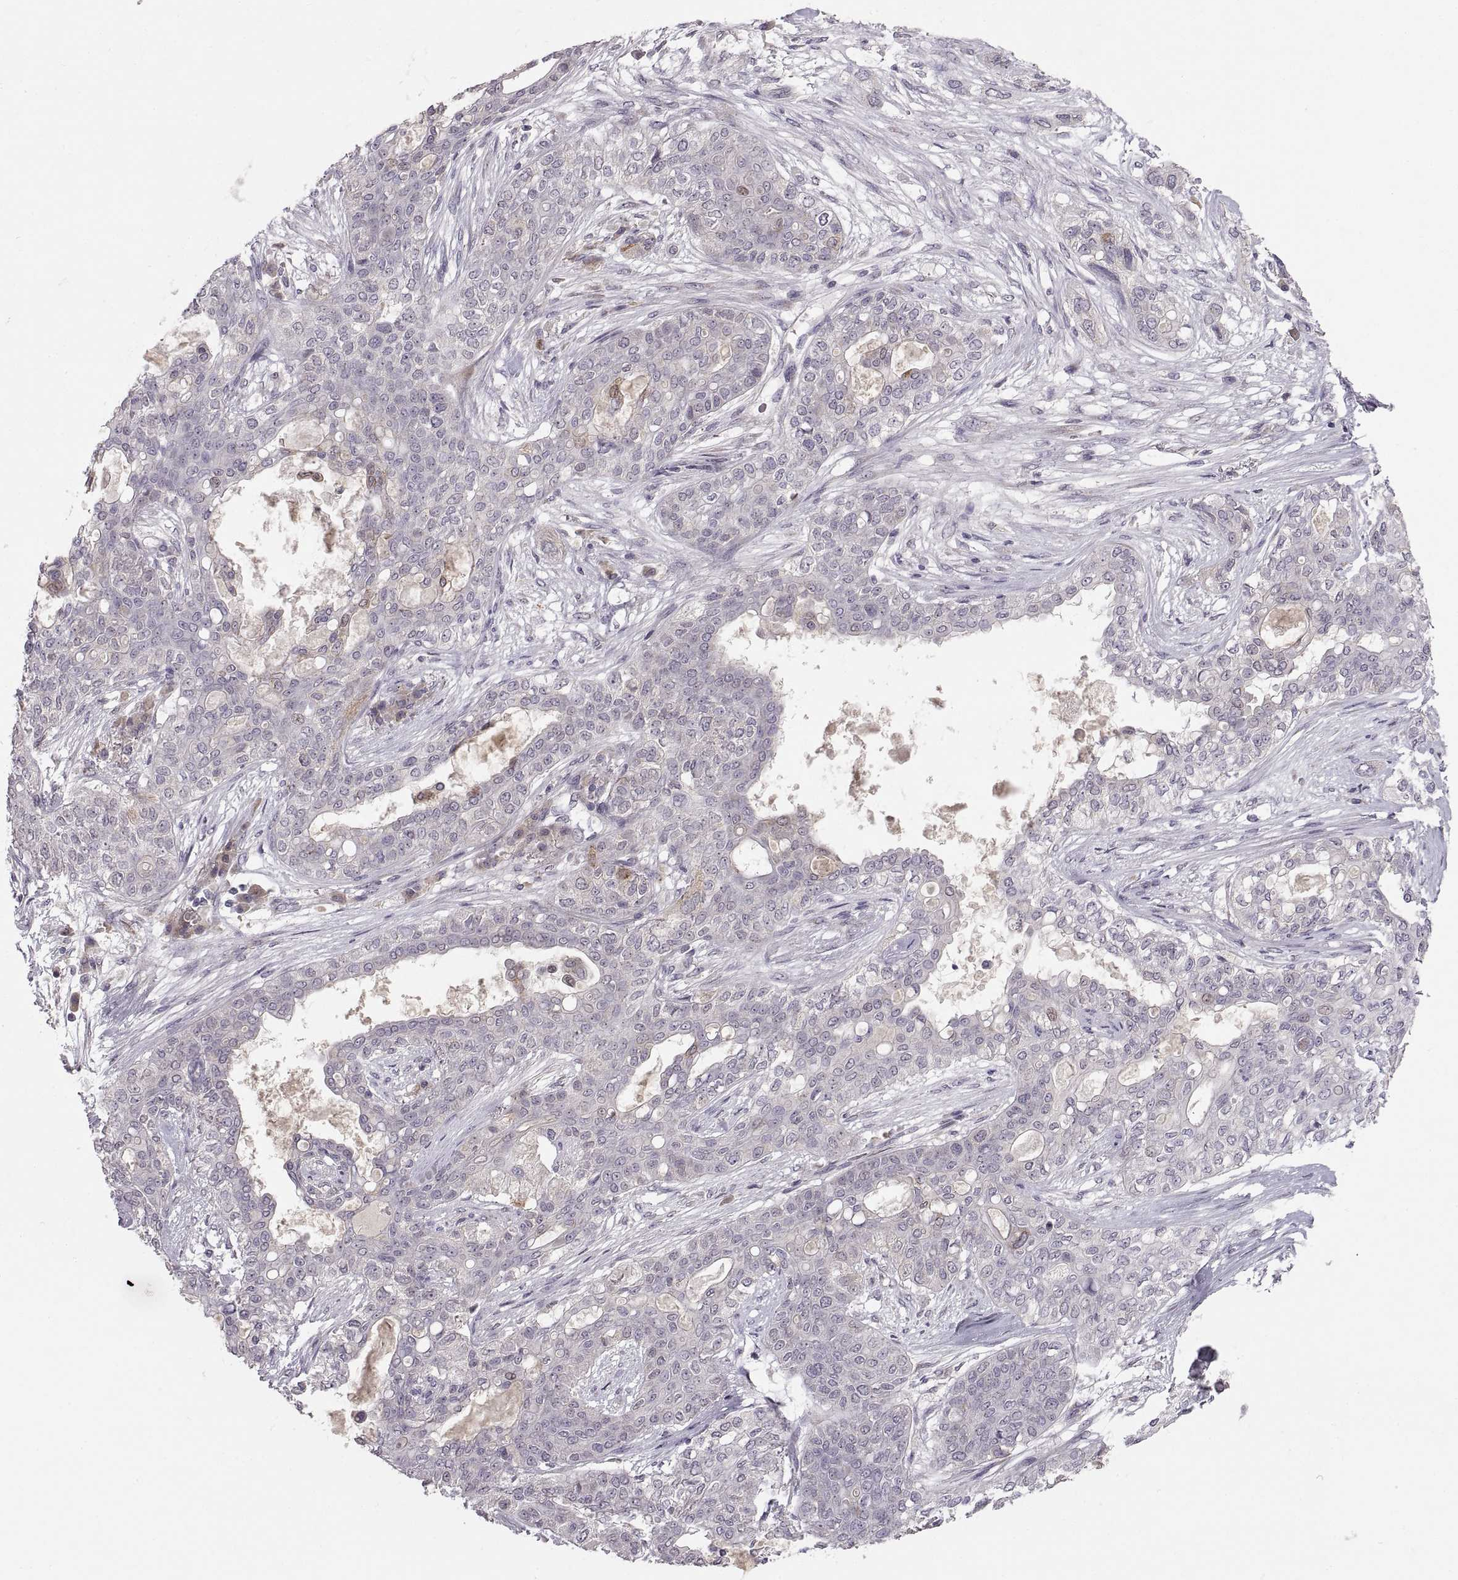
{"staining": {"intensity": "negative", "quantity": "none", "location": "none"}, "tissue": "lung cancer", "cell_type": "Tumor cells", "image_type": "cancer", "snomed": [{"axis": "morphology", "description": "Squamous cell carcinoma, NOS"}, {"axis": "topography", "description": "Lung"}], "caption": "A high-resolution micrograph shows immunohistochemistry (IHC) staining of lung squamous cell carcinoma, which exhibits no significant expression in tumor cells.", "gene": "HMGCR", "patient": {"sex": "female", "age": 70}}